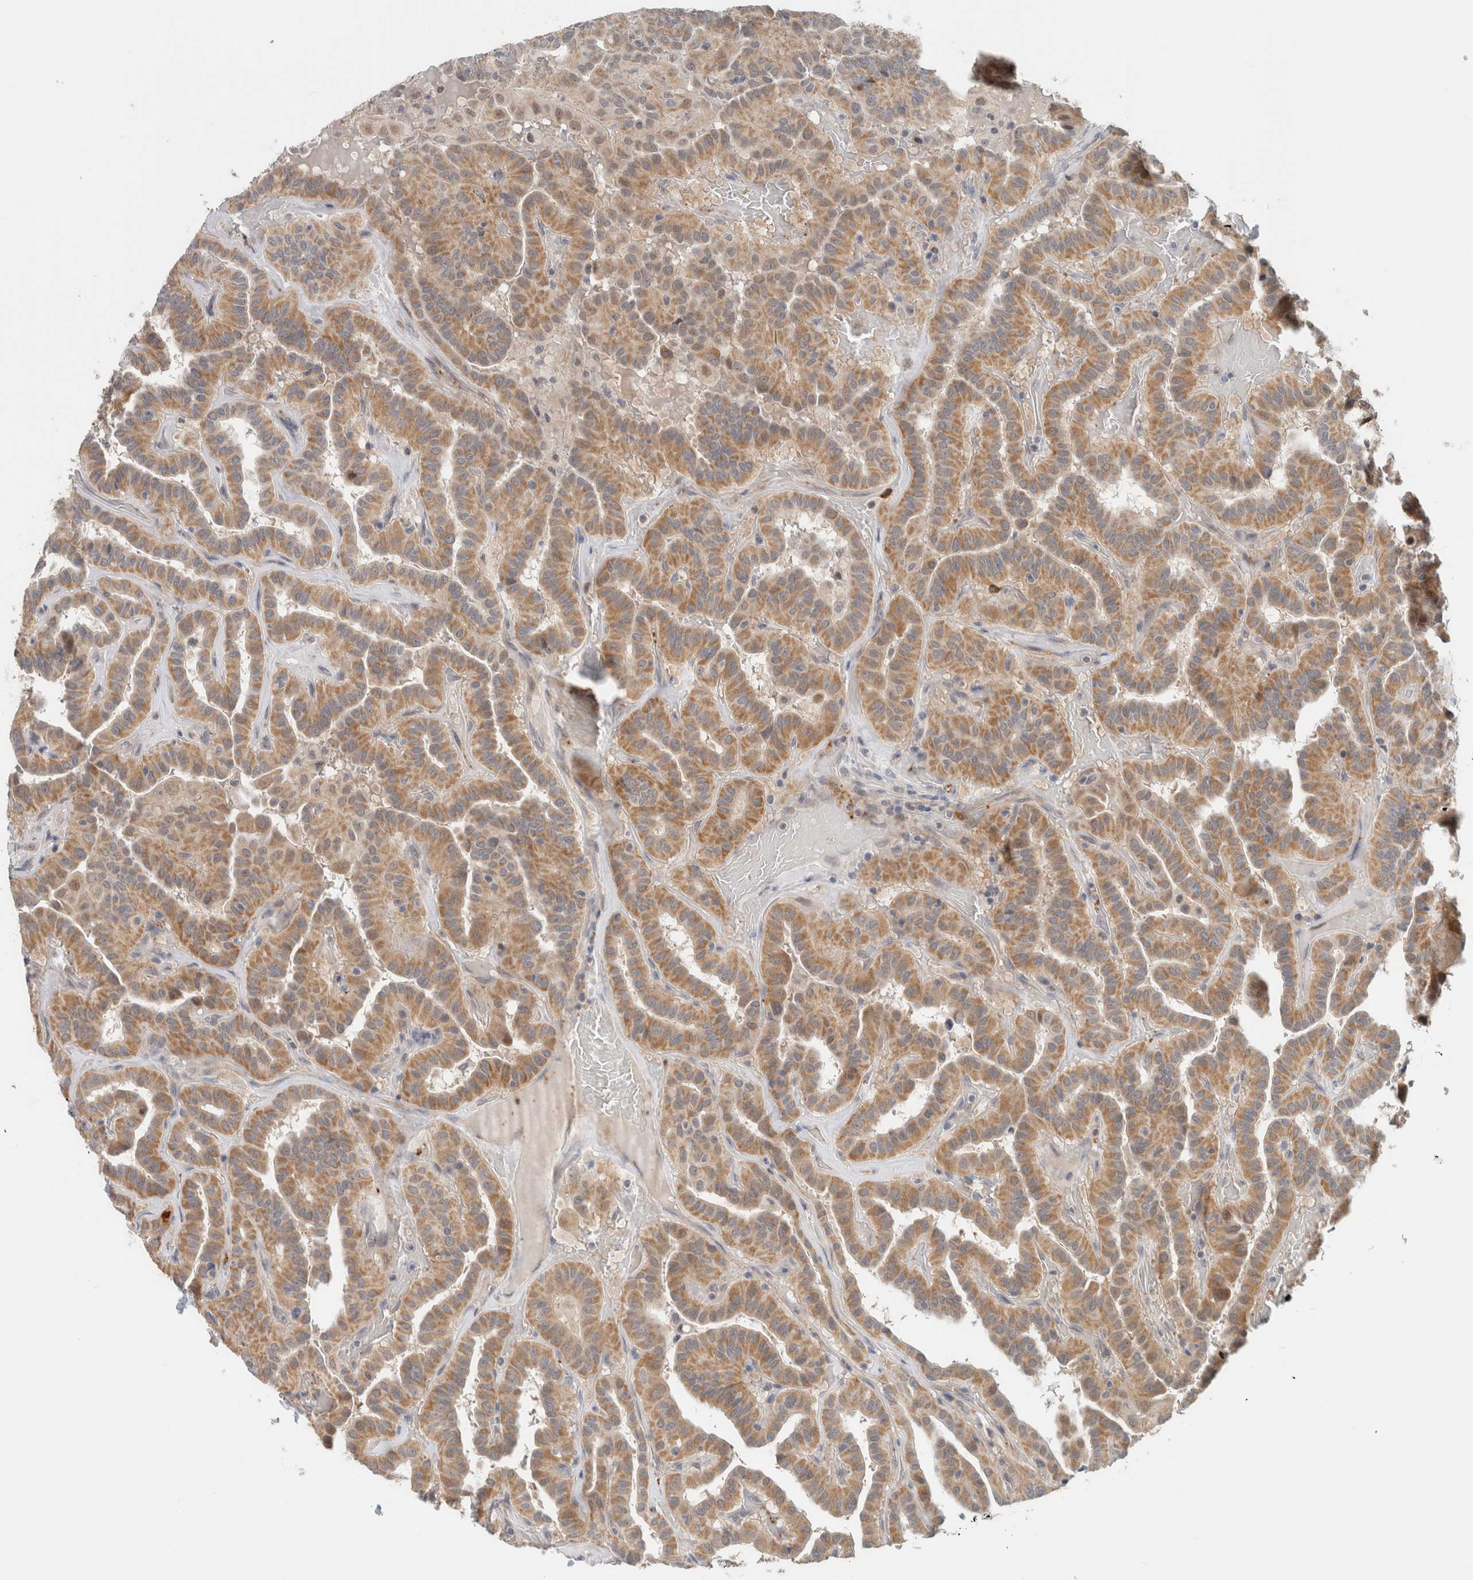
{"staining": {"intensity": "moderate", "quantity": ">75%", "location": "cytoplasmic/membranous"}, "tissue": "thyroid cancer", "cell_type": "Tumor cells", "image_type": "cancer", "snomed": [{"axis": "morphology", "description": "Papillary adenocarcinoma, NOS"}, {"axis": "topography", "description": "Thyroid gland"}], "caption": "Immunohistochemistry (IHC) photomicrograph of neoplastic tissue: thyroid cancer (papillary adenocarcinoma) stained using immunohistochemistry displays medium levels of moderate protein expression localized specifically in the cytoplasmic/membranous of tumor cells, appearing as a cytoplasmic/membranous brown color.", "gene": "CRAT", "patient": {"sex": "male", "age": 77}}